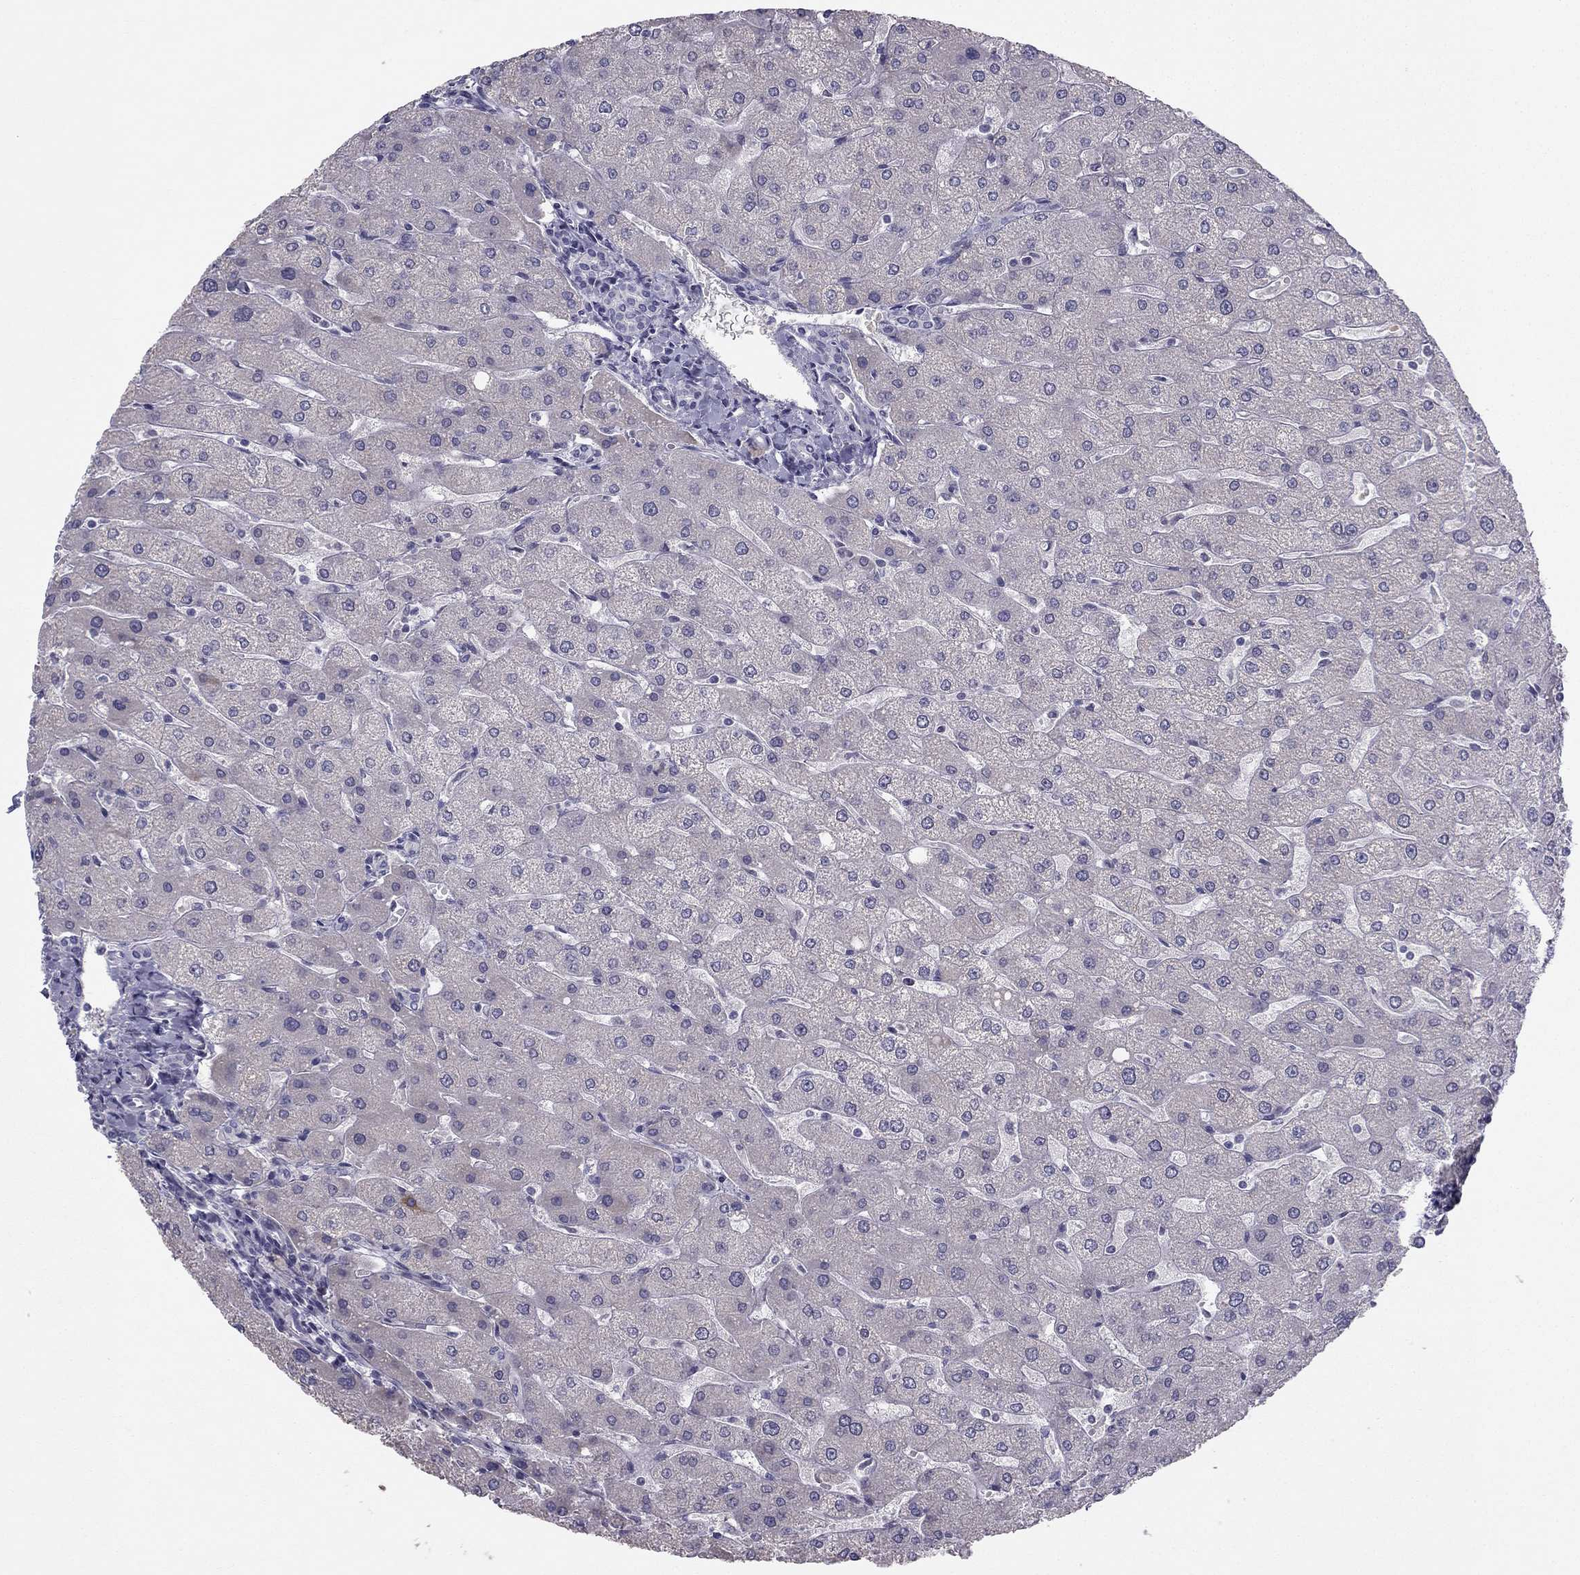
{"staining": {"intensity": "negative", "quantity": "none", "location": "none"}, "tissue": "liver", "cell_type": "Cholangiocytes", "image_type": "normal", "snomed": [{"axis": "morphology", "description": "Normal tissue, NOS"}, {"axis": "topography", "description": "Liver"}], "caption": "This is an IHC micrograph of normal liver. There is no positivity in cholangiocytes.", "gene": "TRPS1", "patient": {"sex": "male", "age": 67}}